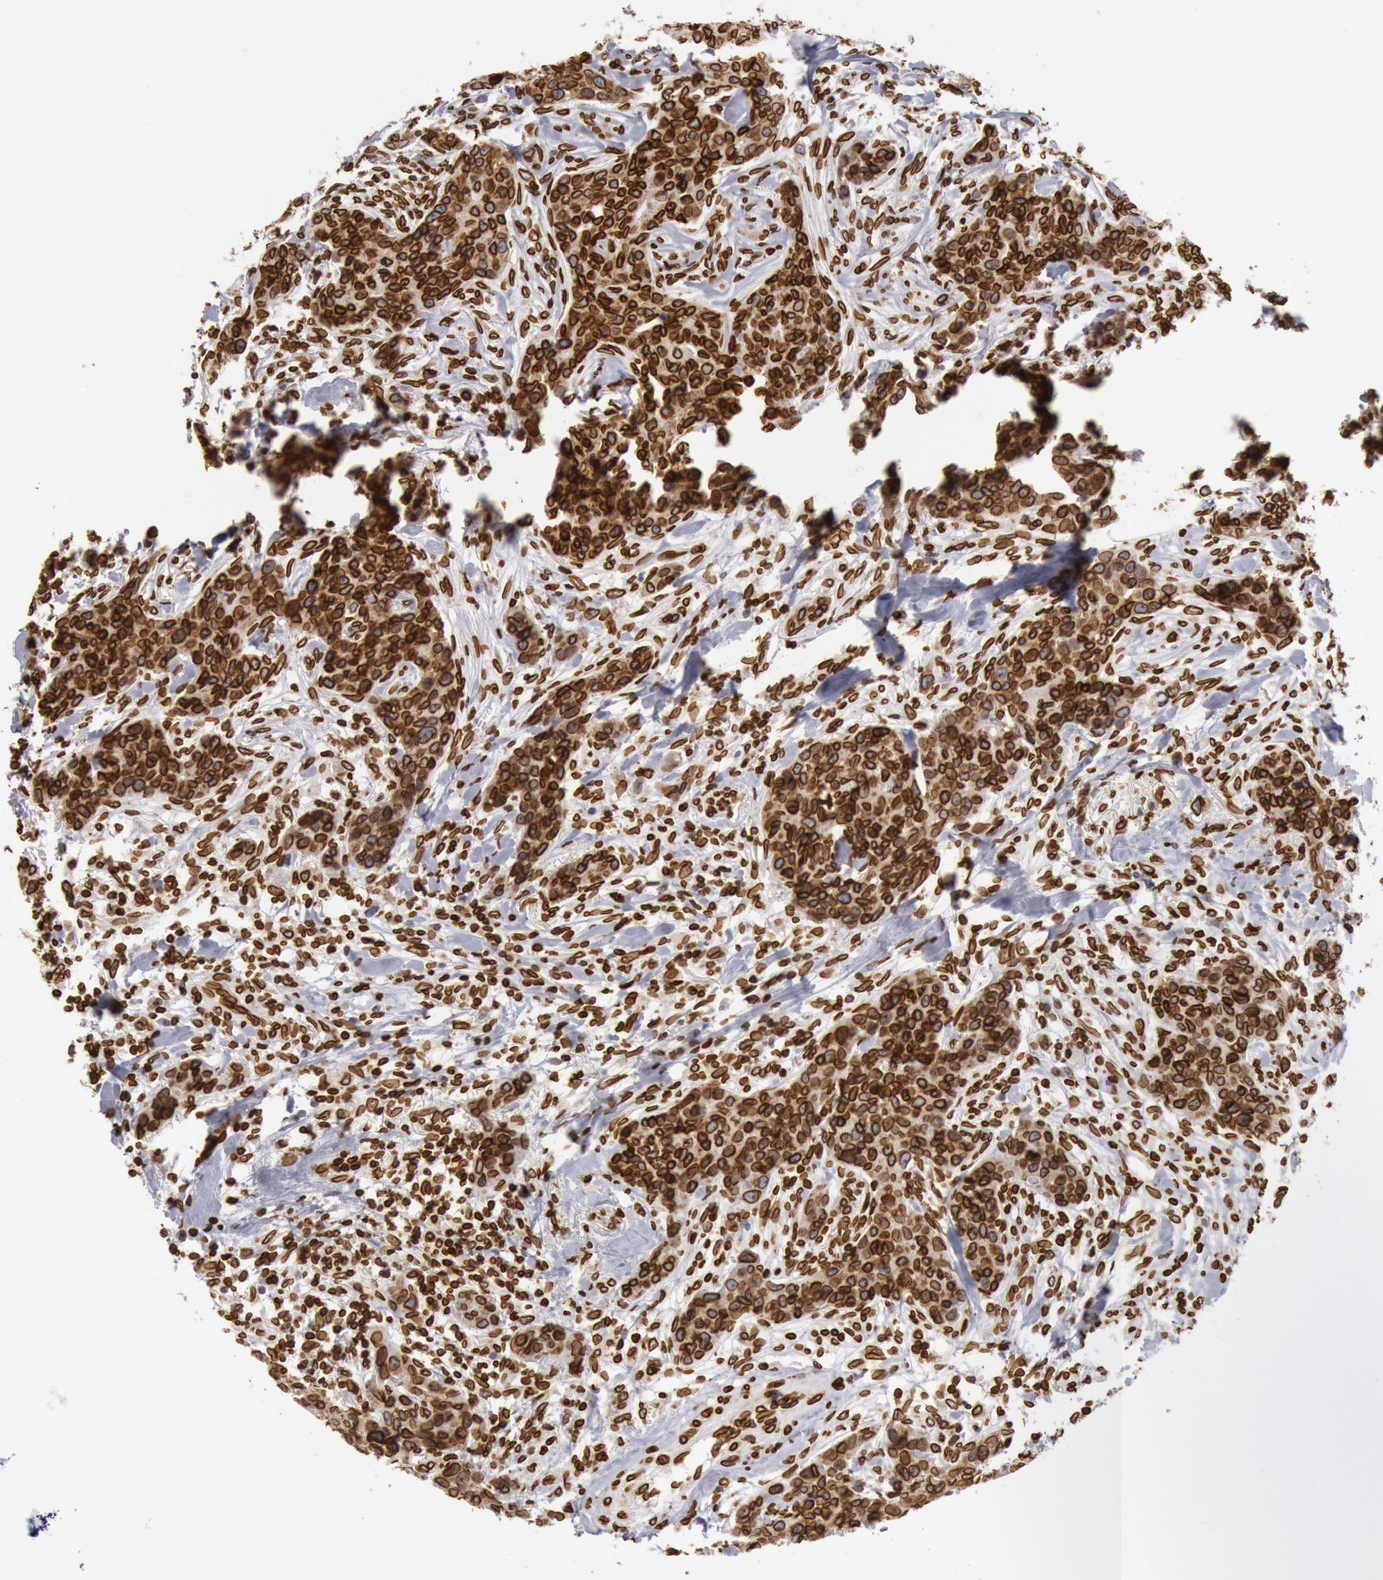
{"staining": {"intensity": "strong", "quantity": ">75%", "location": "nuclear"}, "tissue": "breast cancer", "cell_type": "Tumor cells", "image_type": "cancer", "snomed": [{"axis": "morphology", "description": "Duct carcinoma"}, {"axis": "topography", "description": "Breast"}], "caption": "There is high levels of strong nuclear positivity in tumor cells of breast cancer, as demonstrated by immunohistochemical staining (brown color).", "gene": "SUN2", "patient": {"sex": "female", "age": 91}}